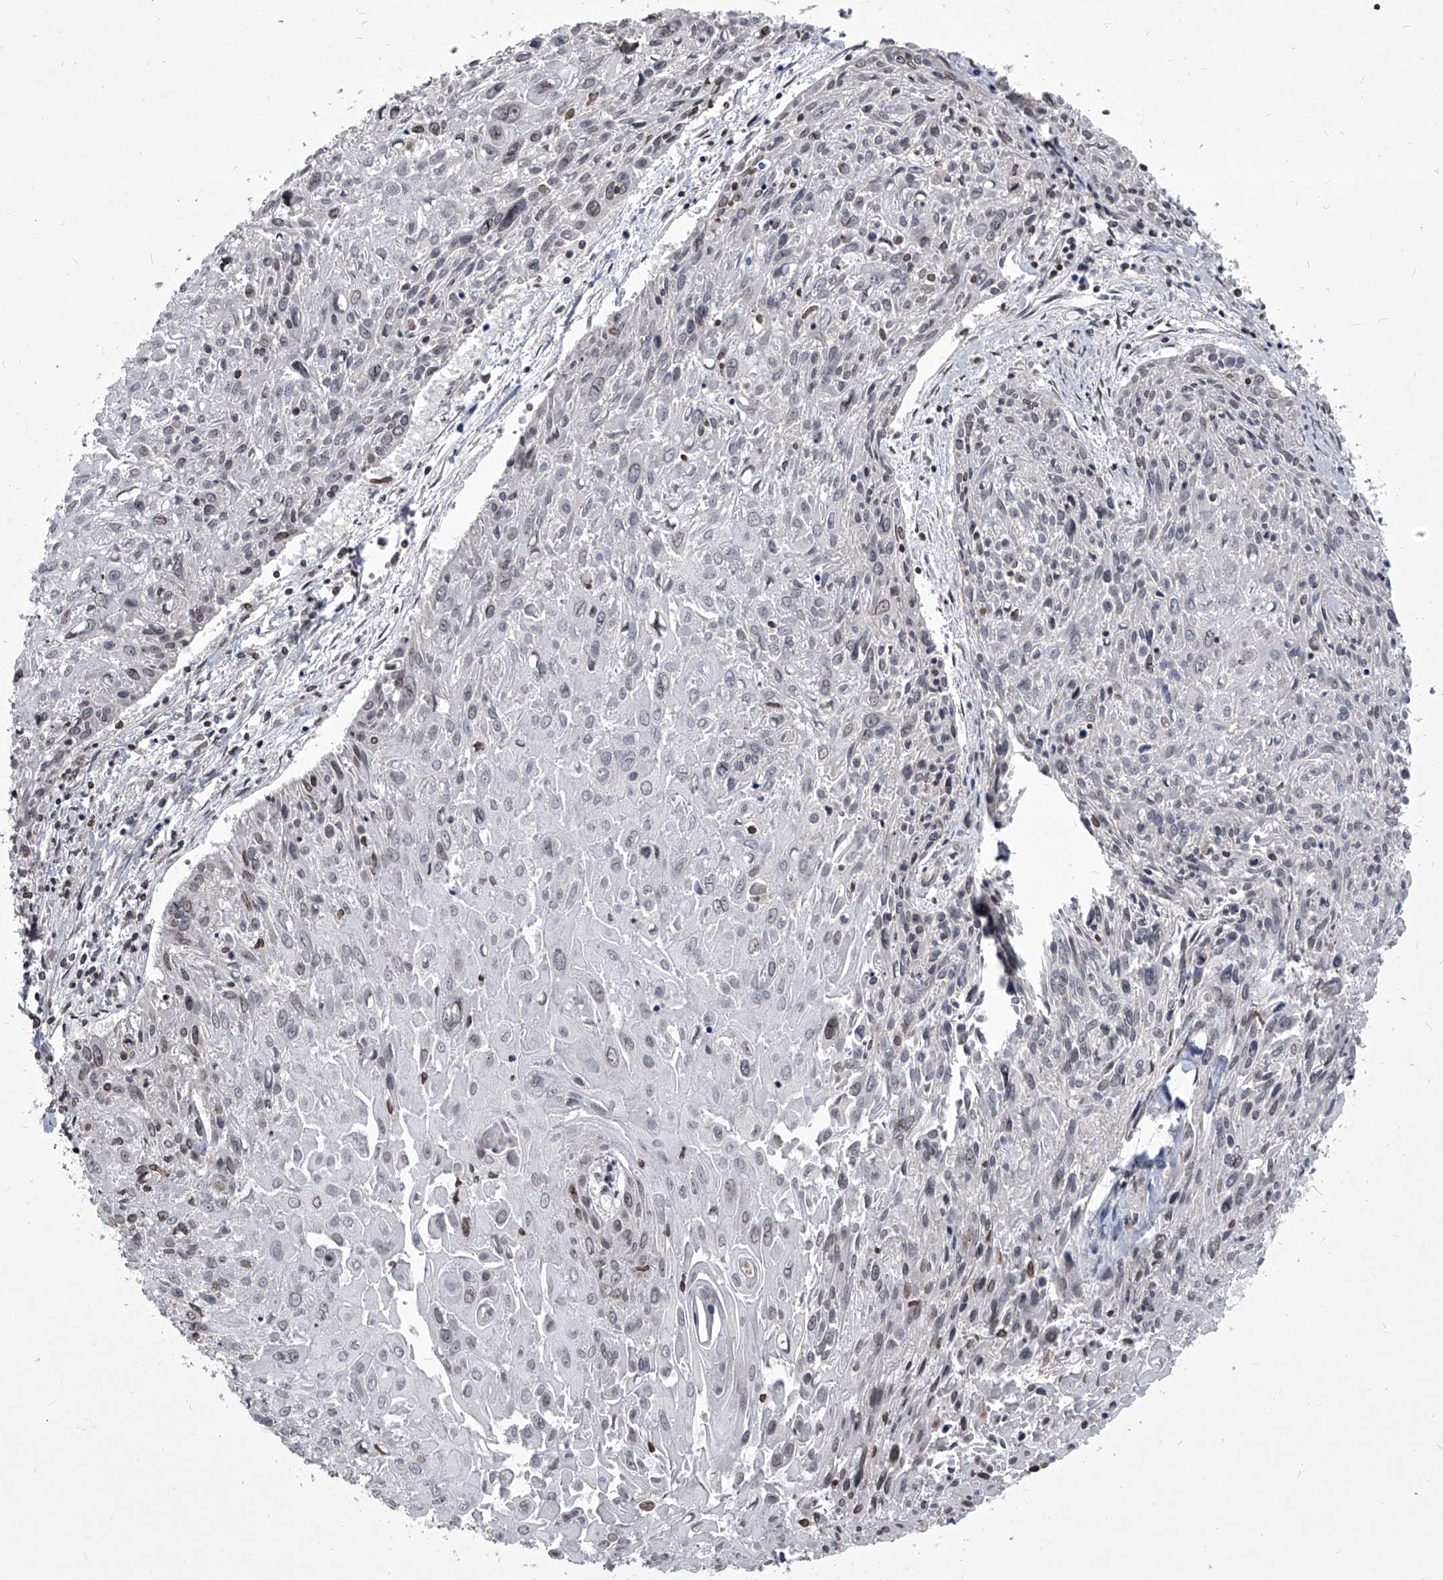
{"staining": {"intensity": "negative", "quantity": "none", "location": "none"}, "tissue": "cervical cancer", "cell_type": "Tumor cells", "image_type": "cancer", "snomed": [{"axis": "morphology", "description": "Squamous cell carcinoma, NOS"}, {"axis": "topography", "description": "Cervix"}], "caption": "High power microscopy photomicrograph of an immunohistochemistry (IHC) photomicrograph of cervical squamous cell carcinoma, revealing no significant expression in tumor cells.", "gene": "PPIL4", "patient": {"sex": "female", "age": 51}}